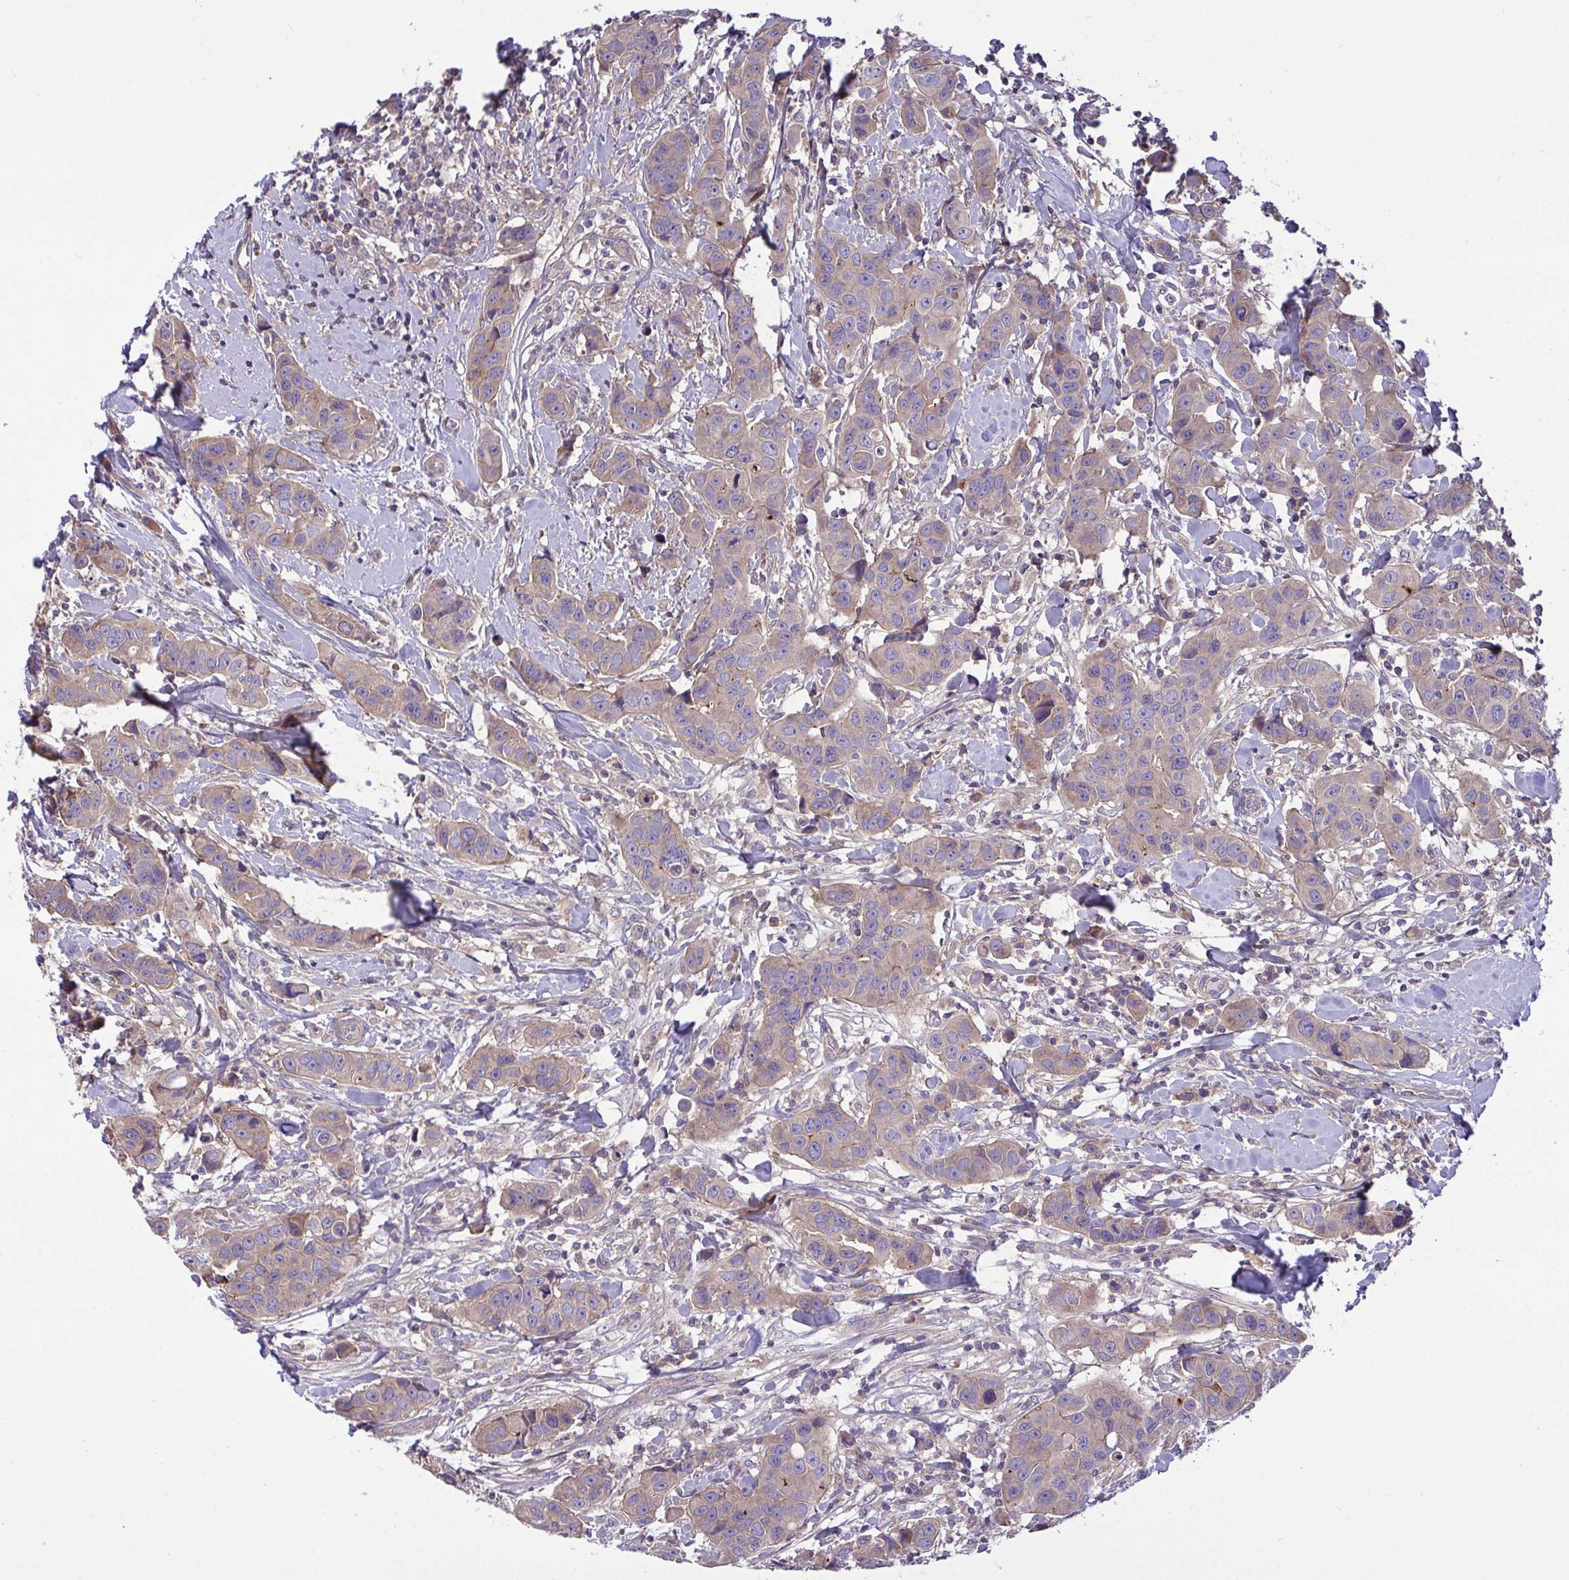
{"staining": {"intensity": "weak", "quantity": "<25%", "location": "cytoplasmic/membranous"}, "tissue": "breast cancer", "cell_type": "Tumor cells", "image_type": "cancer", "snomed": [{"axis": "morphology", "description": "Duct carcinoma"}, {"axis": "topography", "description": "Breast"}], "caption": "The immunohistochemistry image has no significant positivity in tumor cells of infiltrating ductal carcinoma (breast) tissue. (DAB (3,3'-diaminobenzidine) immunohistochemistry (IHC), high magnification).", "gene": "GRB14", "patient": {"sex": "female", "age": 24}}